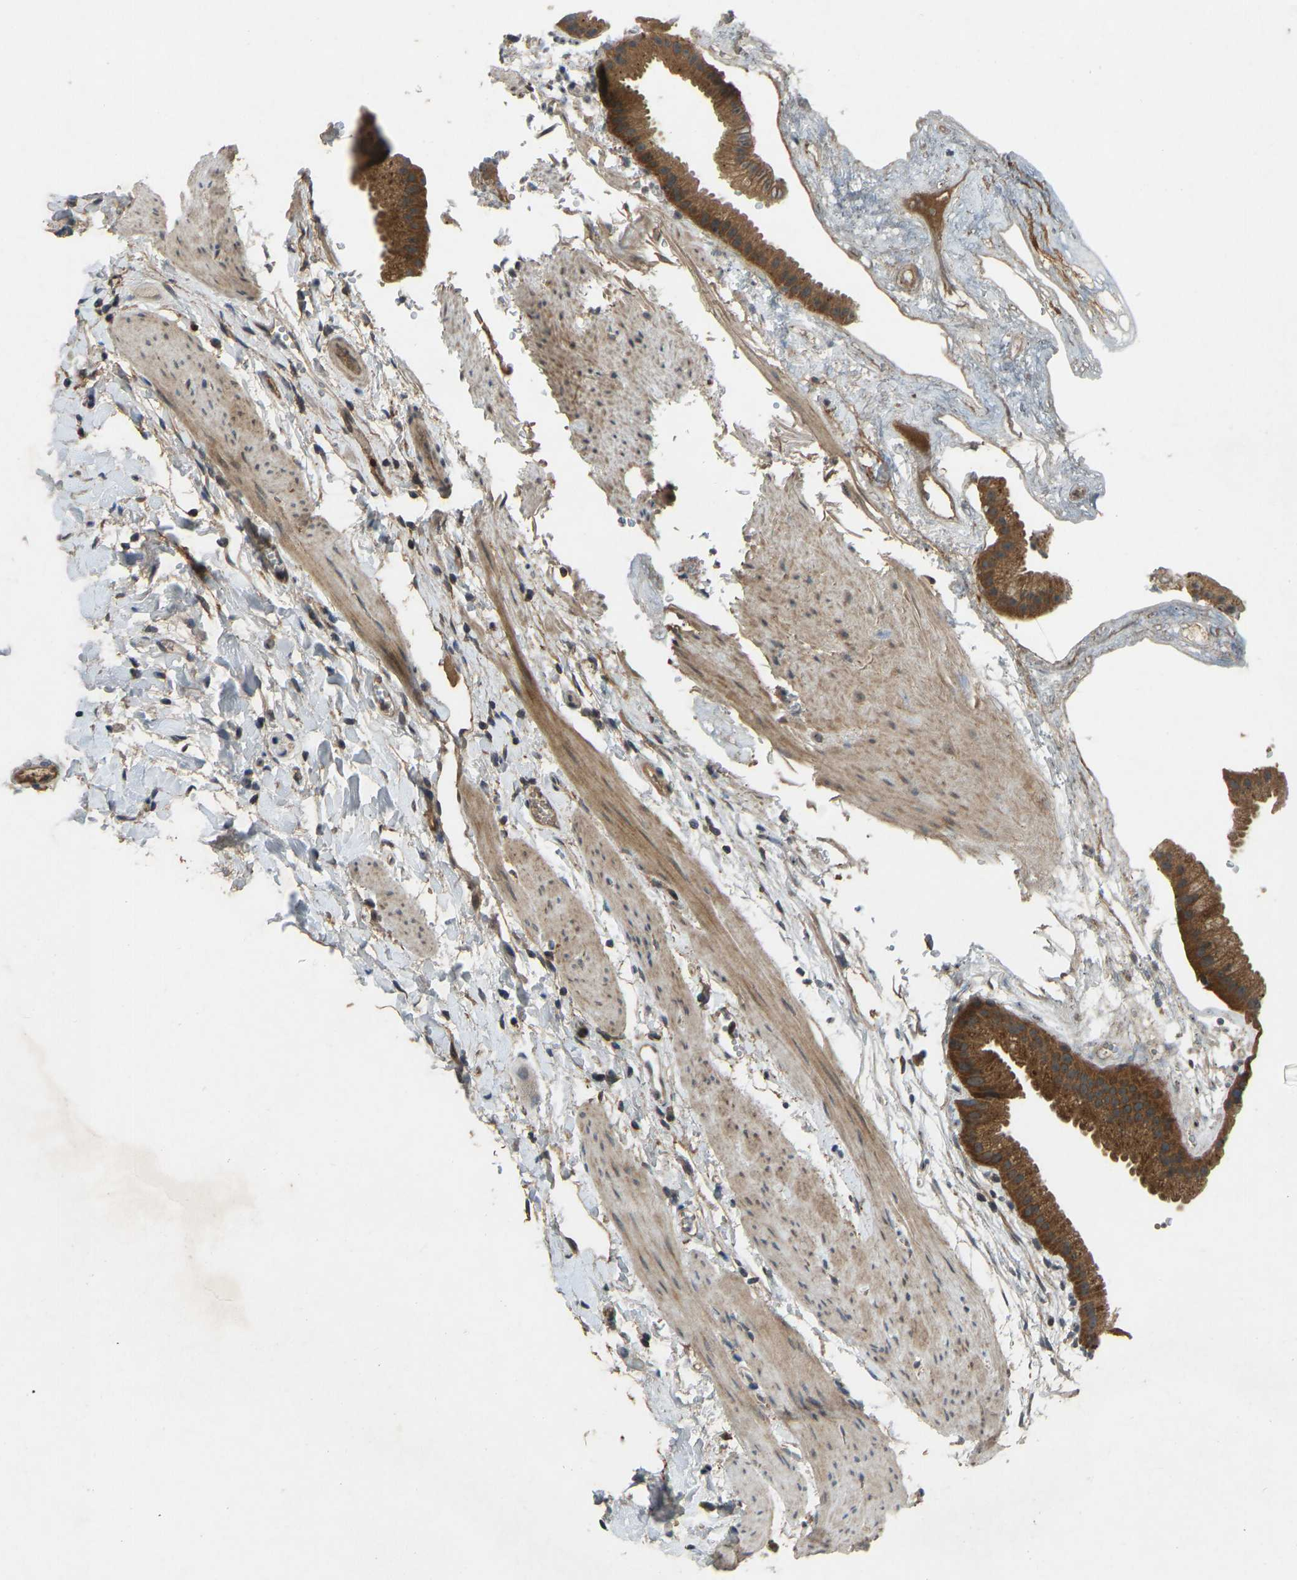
{"staining": {"intensity": "strong", "quantity": ">75%", "location": "cytoplasmic/membranous"}, "tissue": "gallbladder", "cell_type": "Glandular cells", "image_type": "normal", "snomed": [{"axis": "morphology", "description": "Normal tissue, NOS"}, {"axis": "topography", "description": "Gallbladder"}], "caption": "Strong cytoplasmic/membranous staining is appreciated in about >75% of glandular cells in unremarkable gallbladder.", "gene": "ZNF71", "patient": {"sex": "female", "age": 64}}